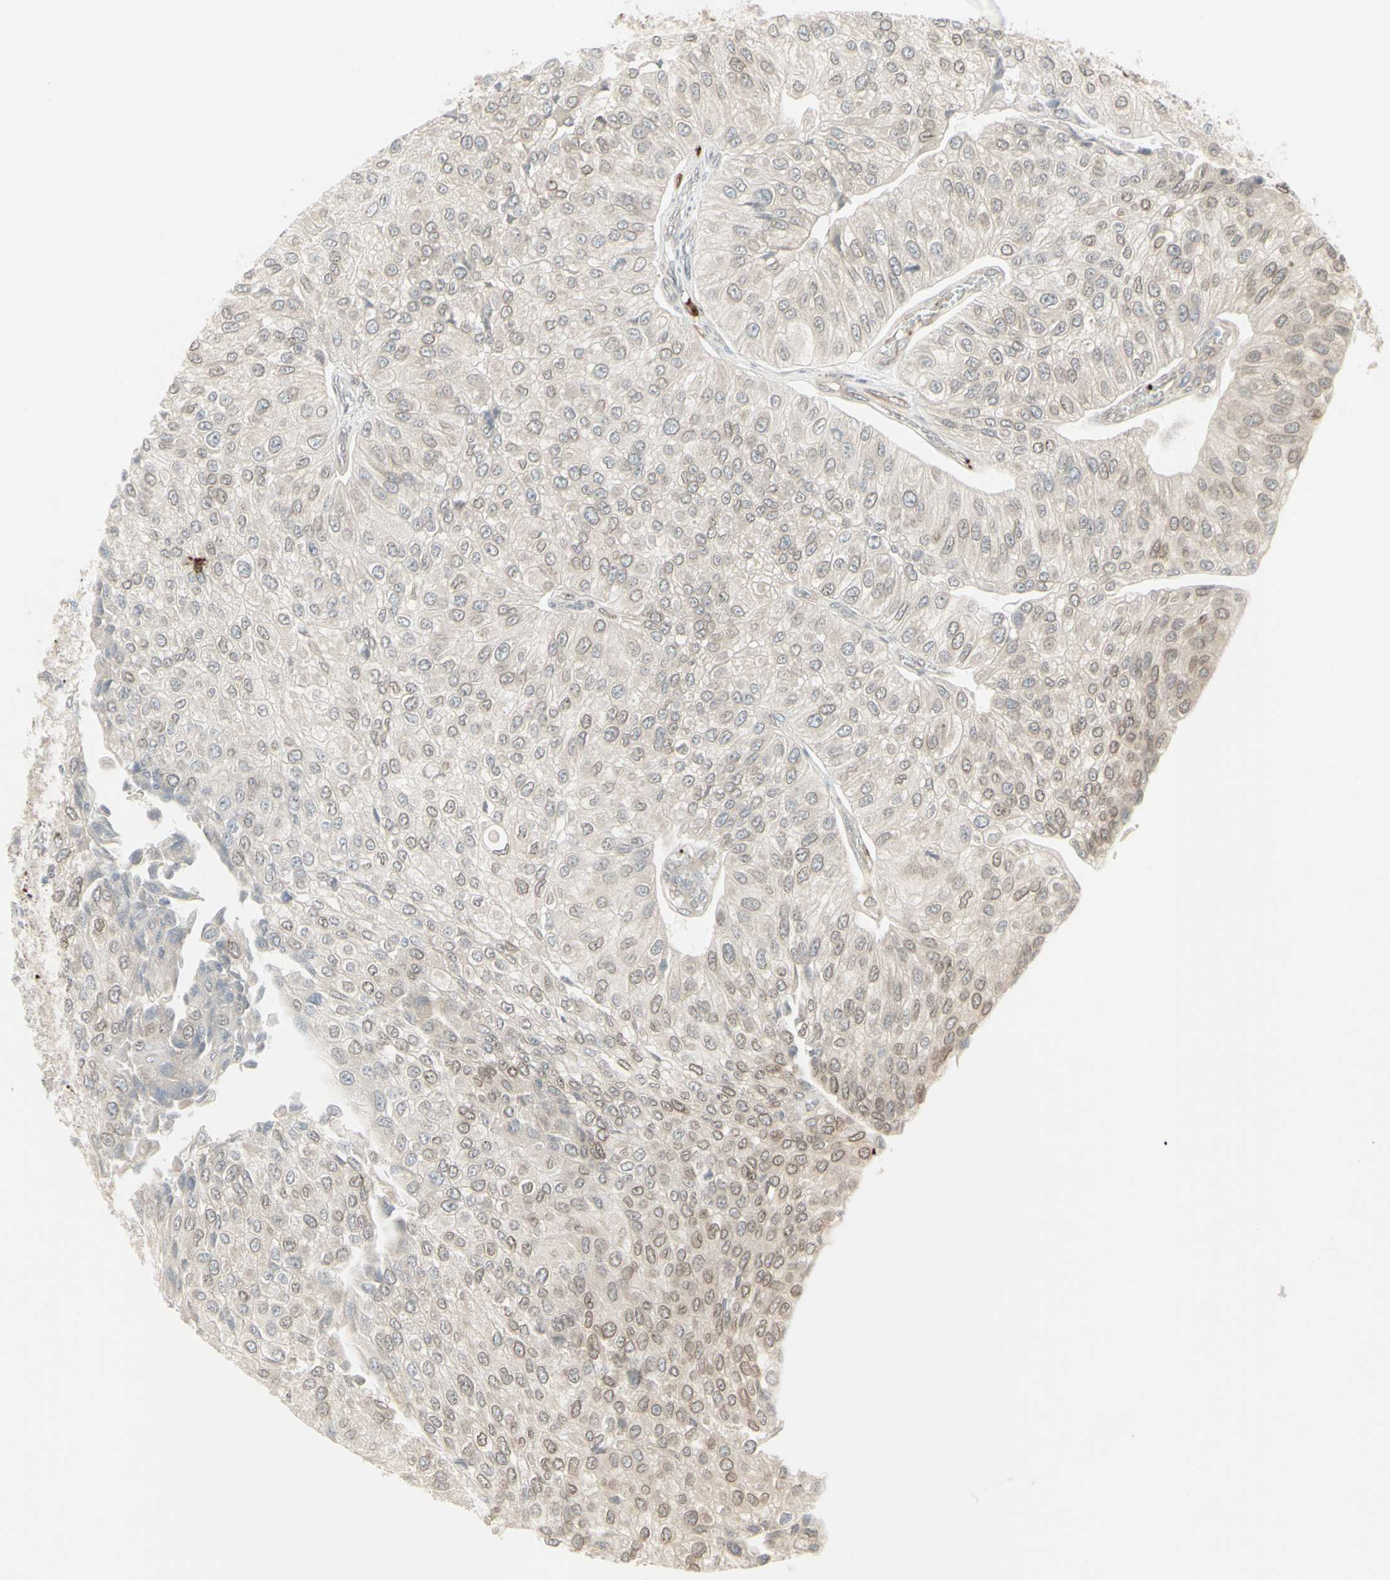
{"staining": {"intensity": "weak", "quantity": "<25%", "location": "cytoplasmic/membranous,nuclear"}, "tissue": "urothelial cancer", "cell_type": "Tumor cells", "image_type": "cancer", "snomed": [{"axis": "morphology", "description": "Urothelial carcinoma, High grade"}, {"axis": "topography", "description": "Kidney"}, {"axis": "topography", "description": "Urinary bladder"}], "caption": "DAB immunohistochemical staining of human high-grade urothelial carcinoma displays no significant staining in tumor cells.", "gene": "DTX3L", "patient": {"sex": "male", "age": 77}}